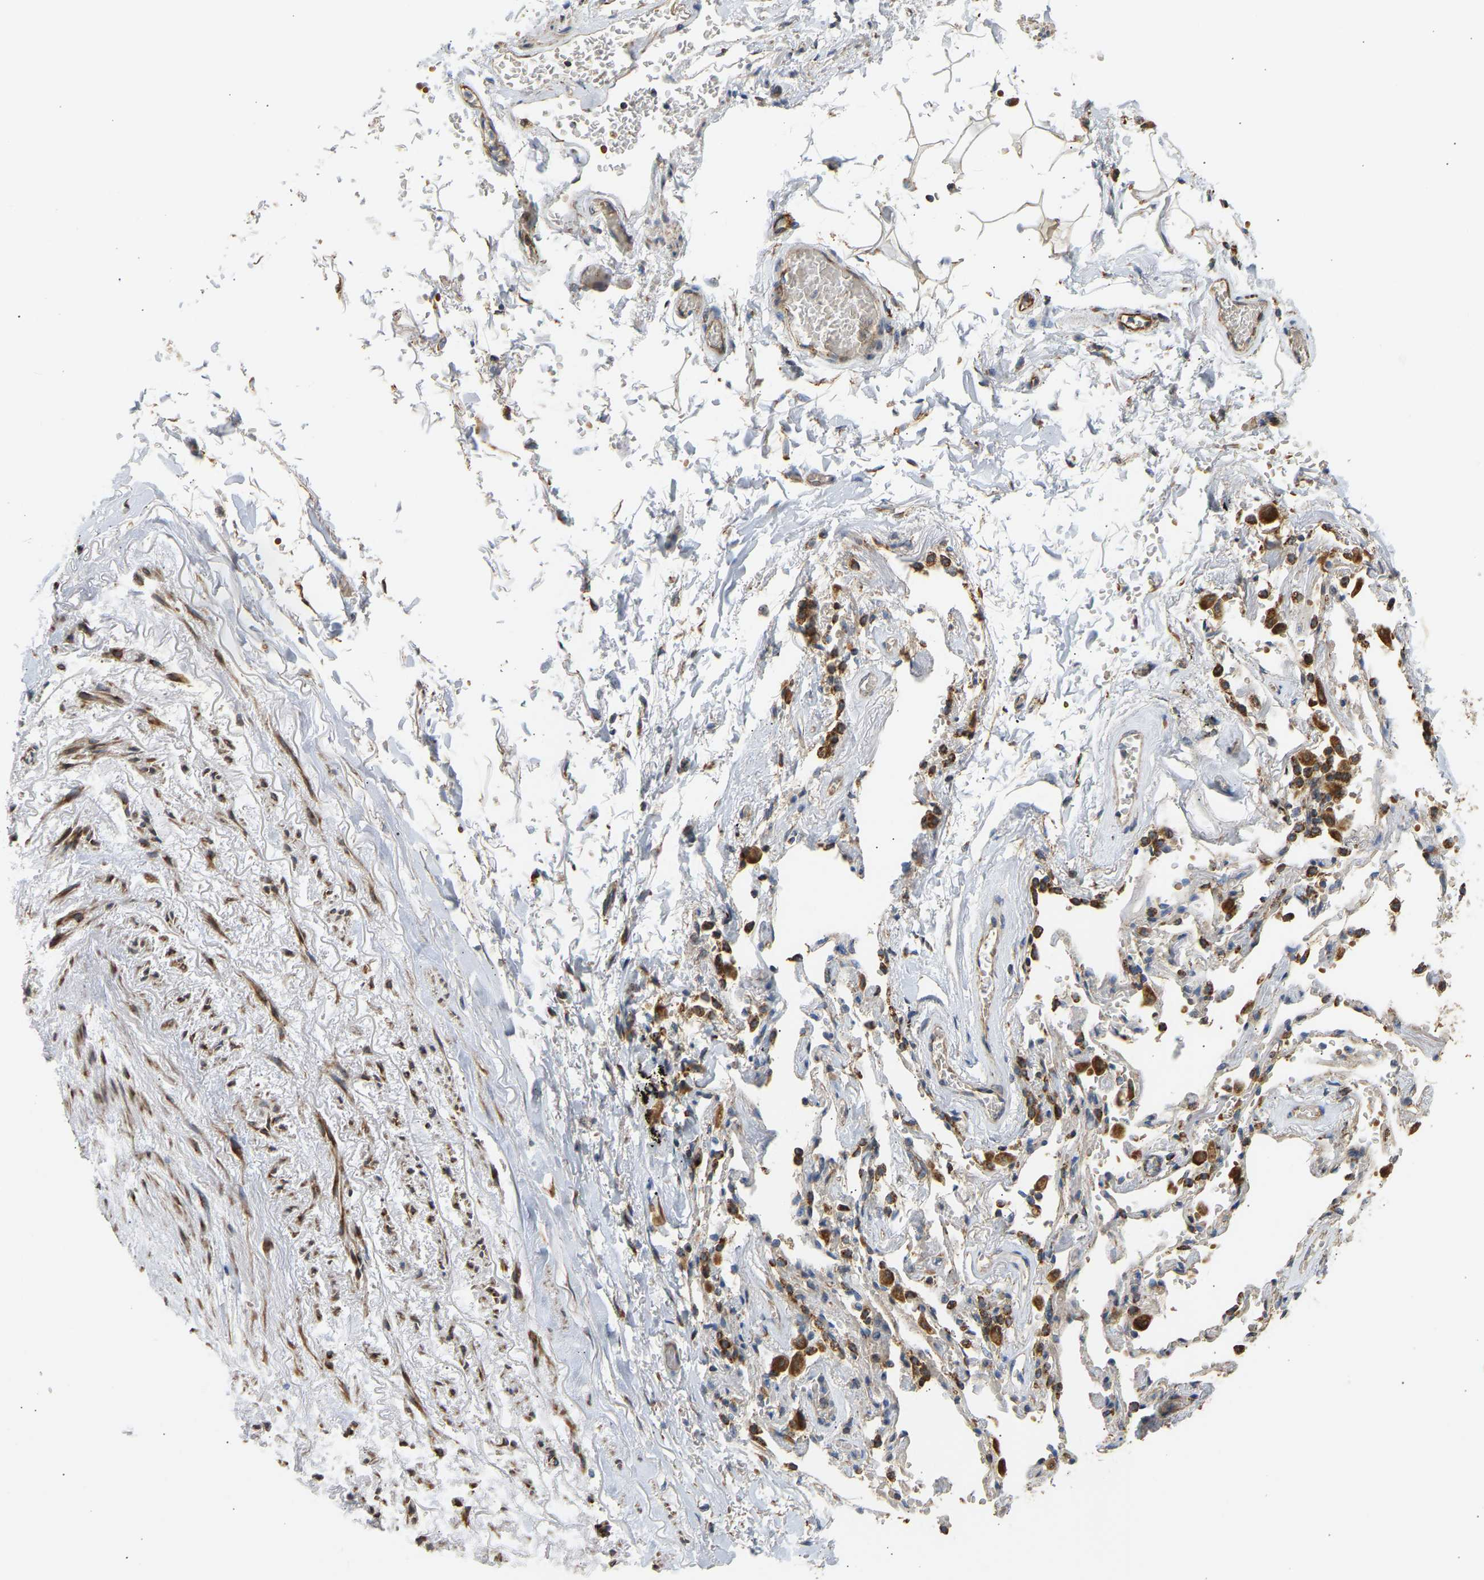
{"staining": {"intensity": "moderate", "quantity": ">75%", "location": "cytoplasmic/membranous"}, "tissue": "adipose tissue", "cell_type": "Adipocytes", "image_type": "normal", "snomed": [{"axis": "morphology", "description": "Normal tissue, NOS"}, {"axis": "topography", "description": "Cartilage tissue"}, {"axis": "topography", "description": "Lung"}], "caption": "Immunohistochemical staining of normal adipose tissue exhibits medium levels of moderate cytoplasmic/membranous staining in about >75% of adipocytes.", "gene": "YIPF2", "patient": {"sex": "female", "age": 77}}